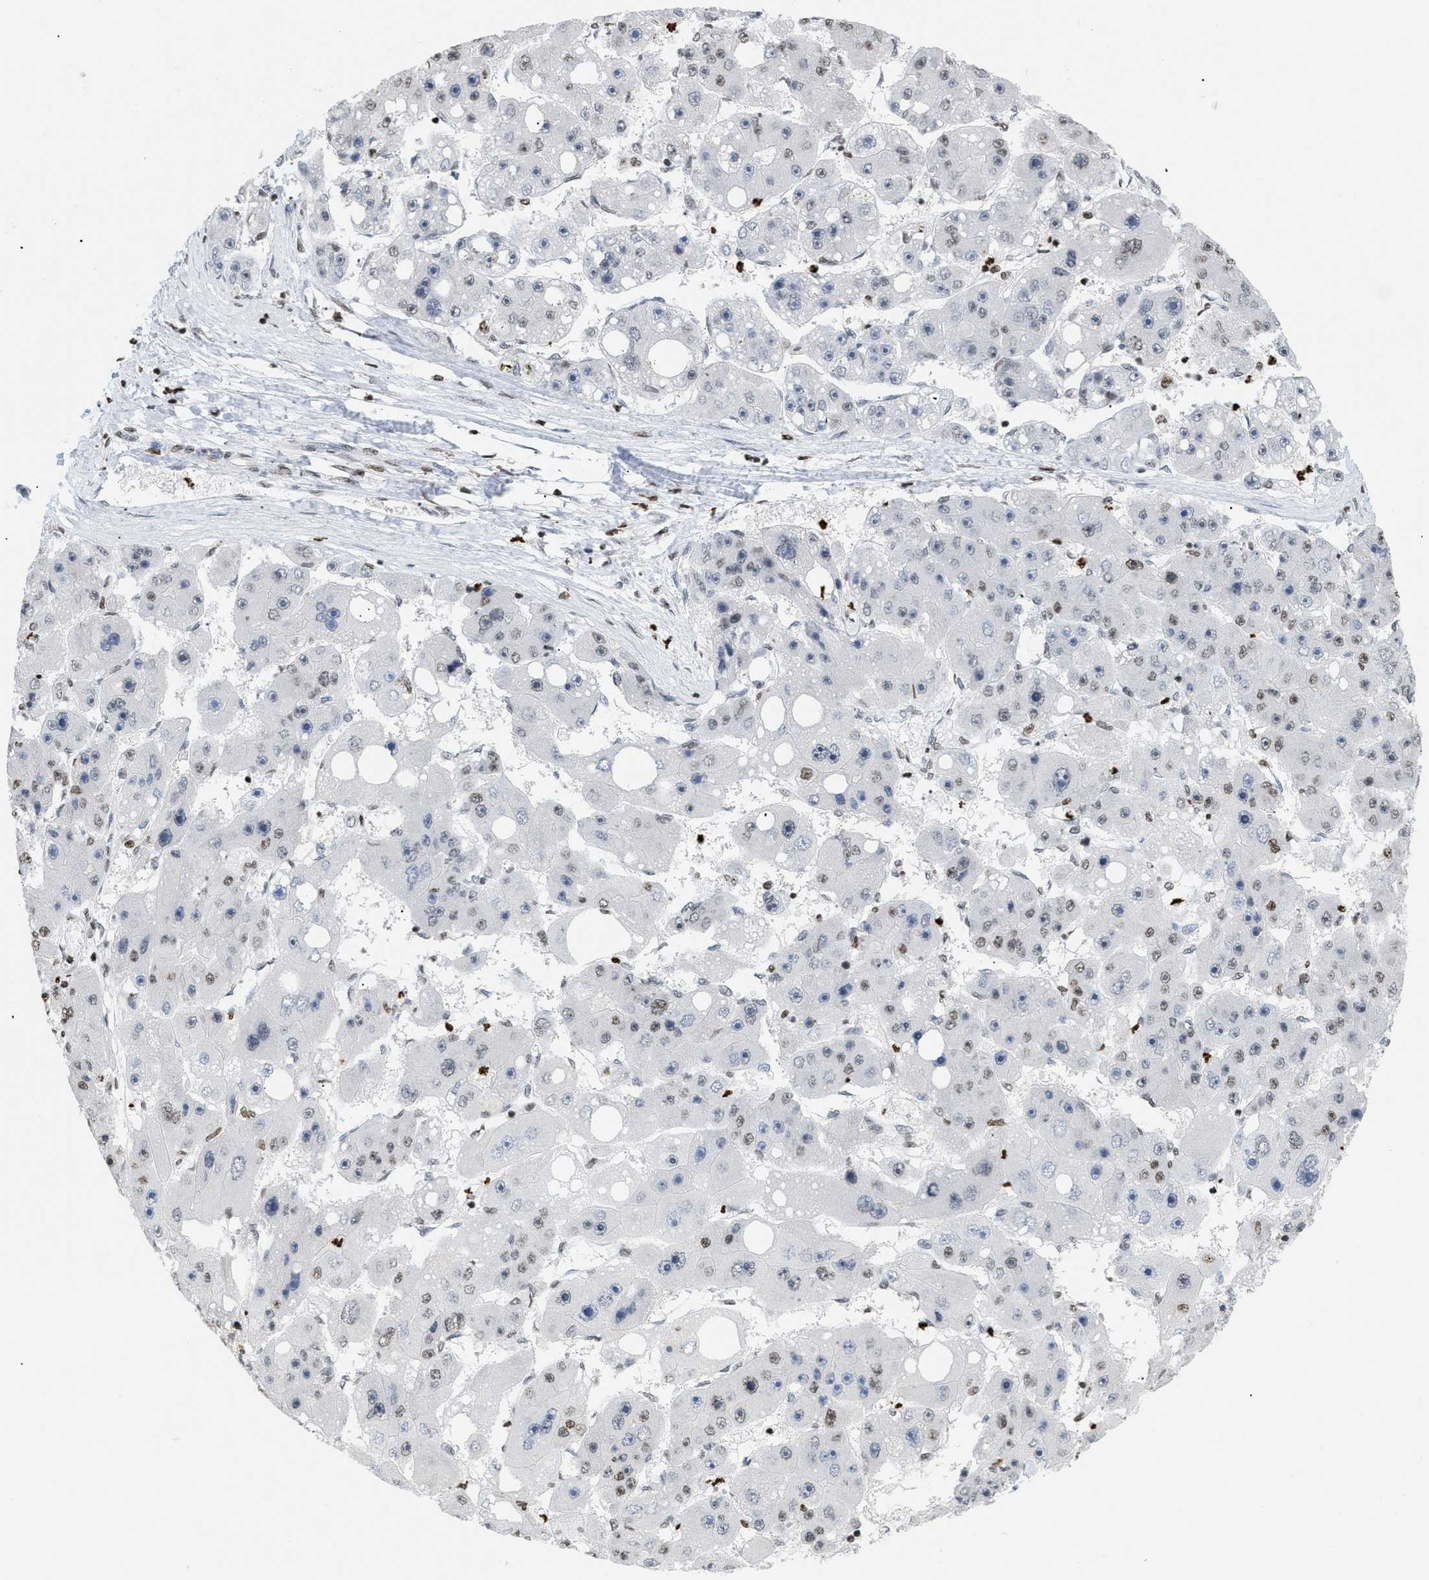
{"staining": {"intensity": "weak", "quantity": "25%-75%", "location": "nuclear"}, "tissue": "liver cancer", "cell_type": "Tumor cells", "image_type": "cancer", "snomed": [{"axis": "morphology", "description": "Carcinoma, Hepatocellular, NOS"}, {"axis": "topography", "description": "Liver"}], "caption": "The histopathology image reveals a brown stain indicating the presence of a protein in the nuclear of tumor cells in hepatocellular carcinoma (liver).", "gene": "HMGN2", "patient": {"sex": "female", "age": 61}}